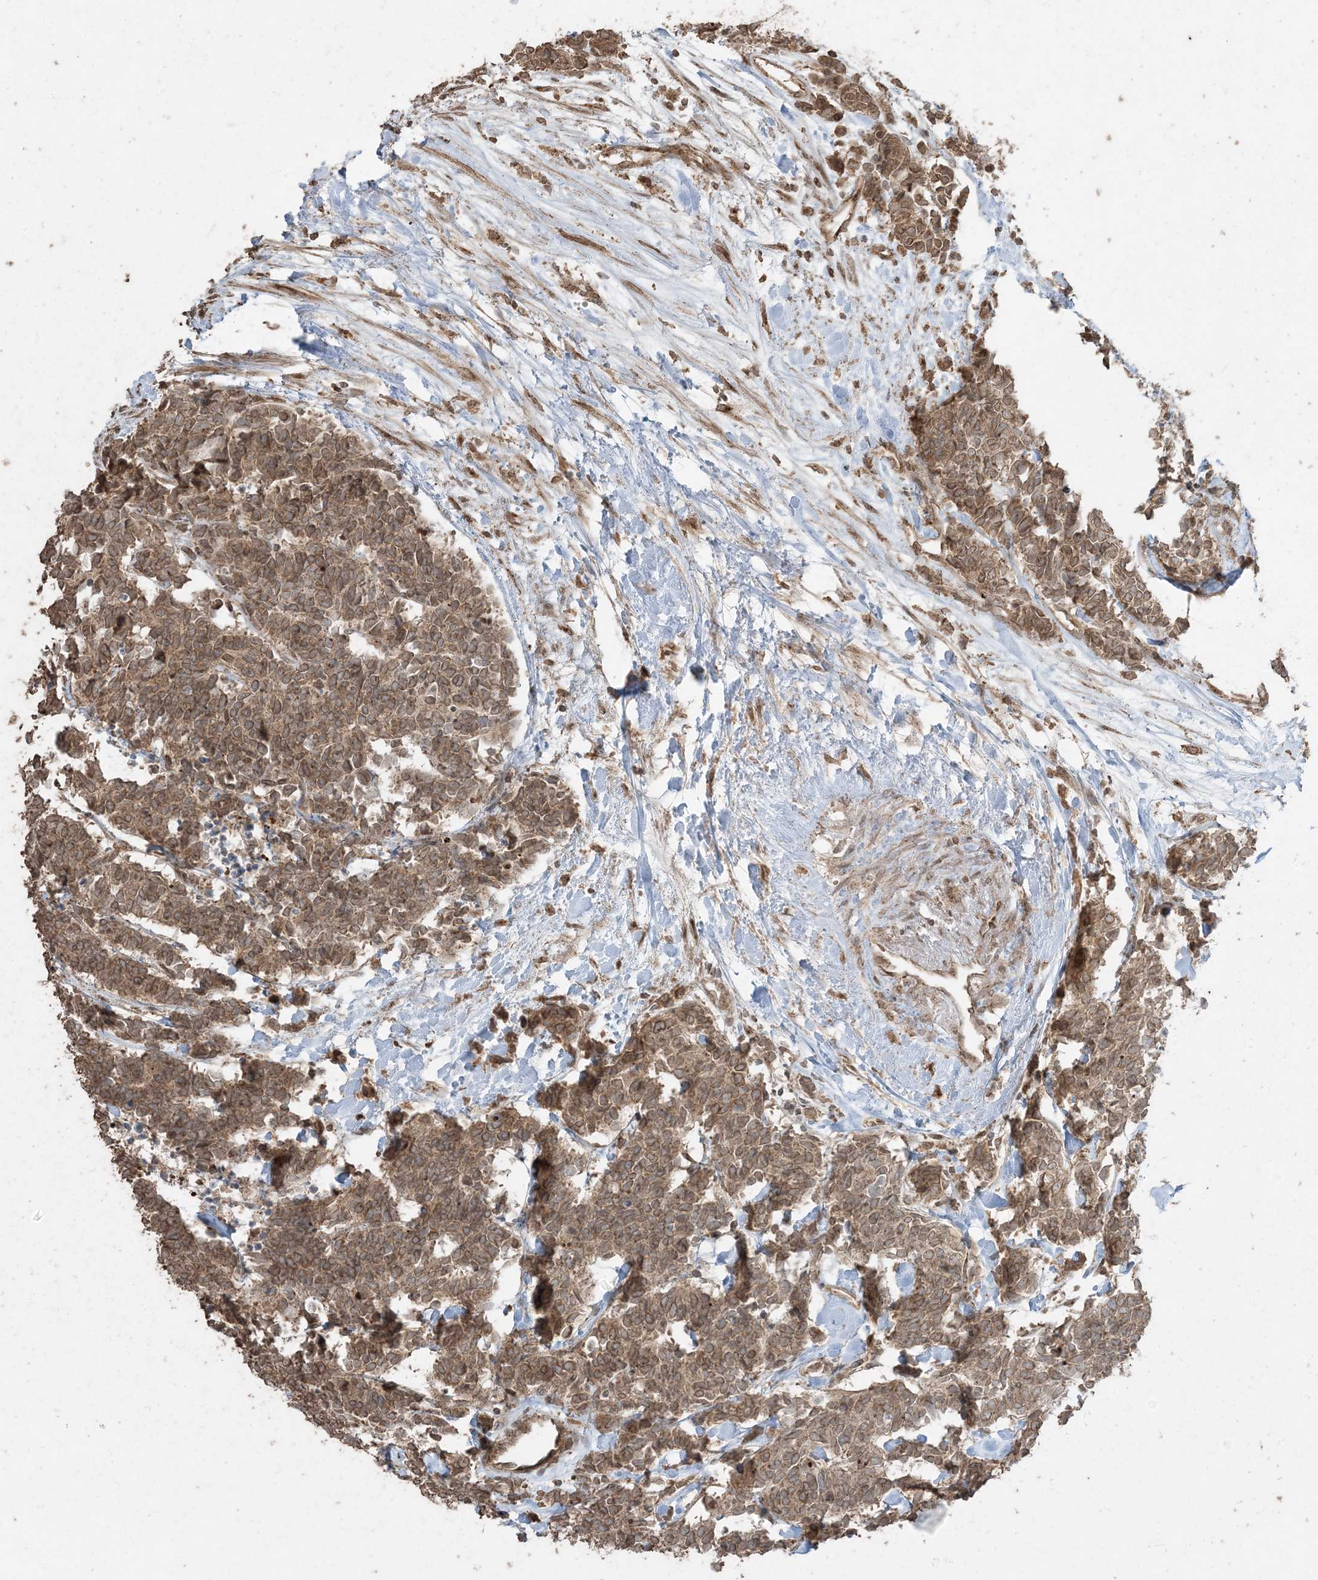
{"staining": {"intensity": "moderate", "quantity": ">75%", "location": "cytoplasmic/membranous,nuclear"}, "tissue": "carcinoid", "cell_type": "Tumor cells", "image_type": "cancer", "snomed": [{"axis": "morphology", "description": "Carcinoma, NOS"}, {"axis": "morphology", "description": "Carcinoid, malignant, NOS"}, {"axis": "topography", "description": "Urinary bladder"}], "caption": "A medium amount of moderate cytoplasmic/membranous and nuclear positivity is appreciated in about >75% of tumor cells in carcinoid tissue.", "gene": "DDX19B", "patient": {"sex": "male", "age": 57}}